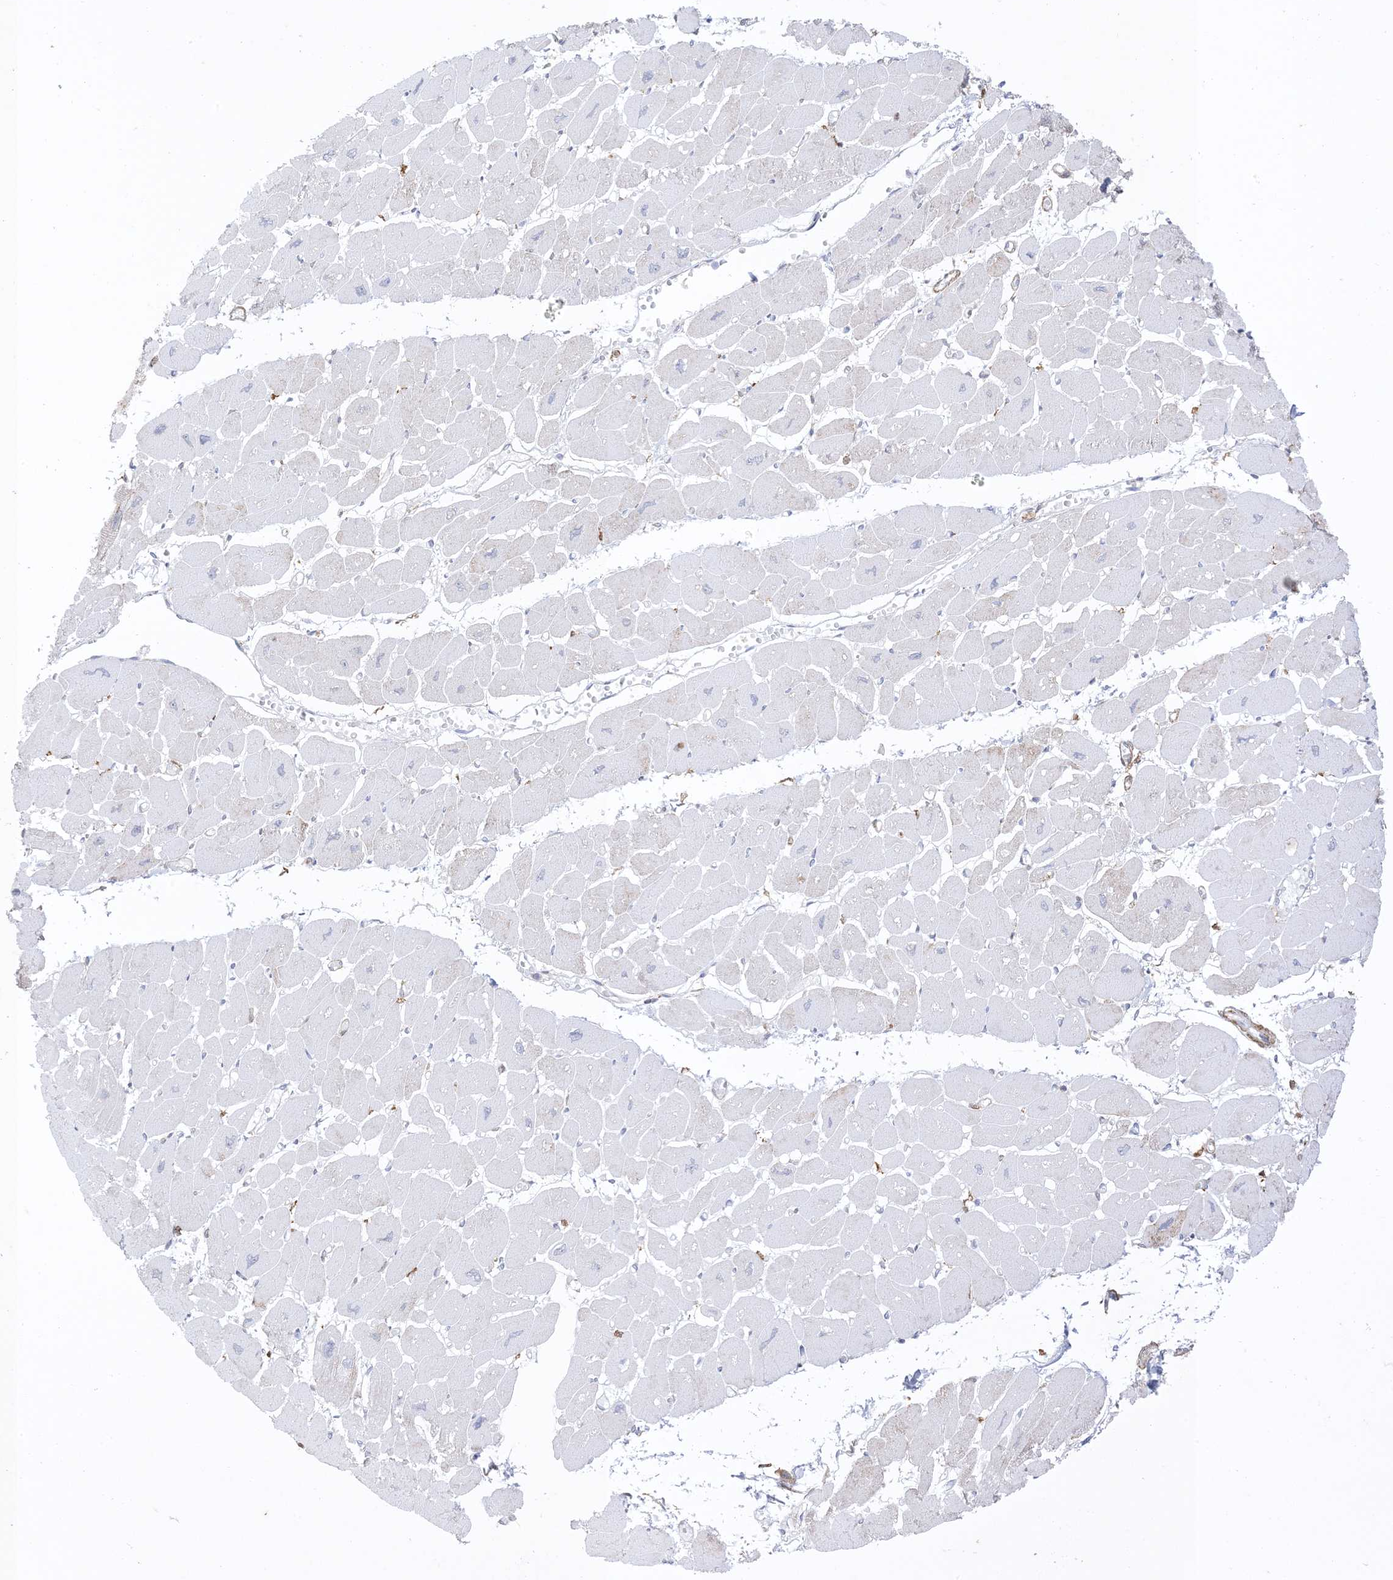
{"staining": {"intensity": "negative", "quantity": "none", "location": "none"}, "tissue": "heart muscle", "cell_type": "Cardiomyocytes", "image_type": "normal", "snomed": [{"axis": "morphology", "description": "Normal tissue, NOS"}, {"axis": "topography", "description": "Heart"}], "caption": "The immunohistochemistry (IHC) histopathology image has no significant positivity in cardiomyocytes of heart muscle. (DAB (3,3'-diaminobenzidine) immunohistochemistry (IHC) with hematoxylin counter stain).", "gene": "GSN", "patient": {"sex": "female", "age": 54}}